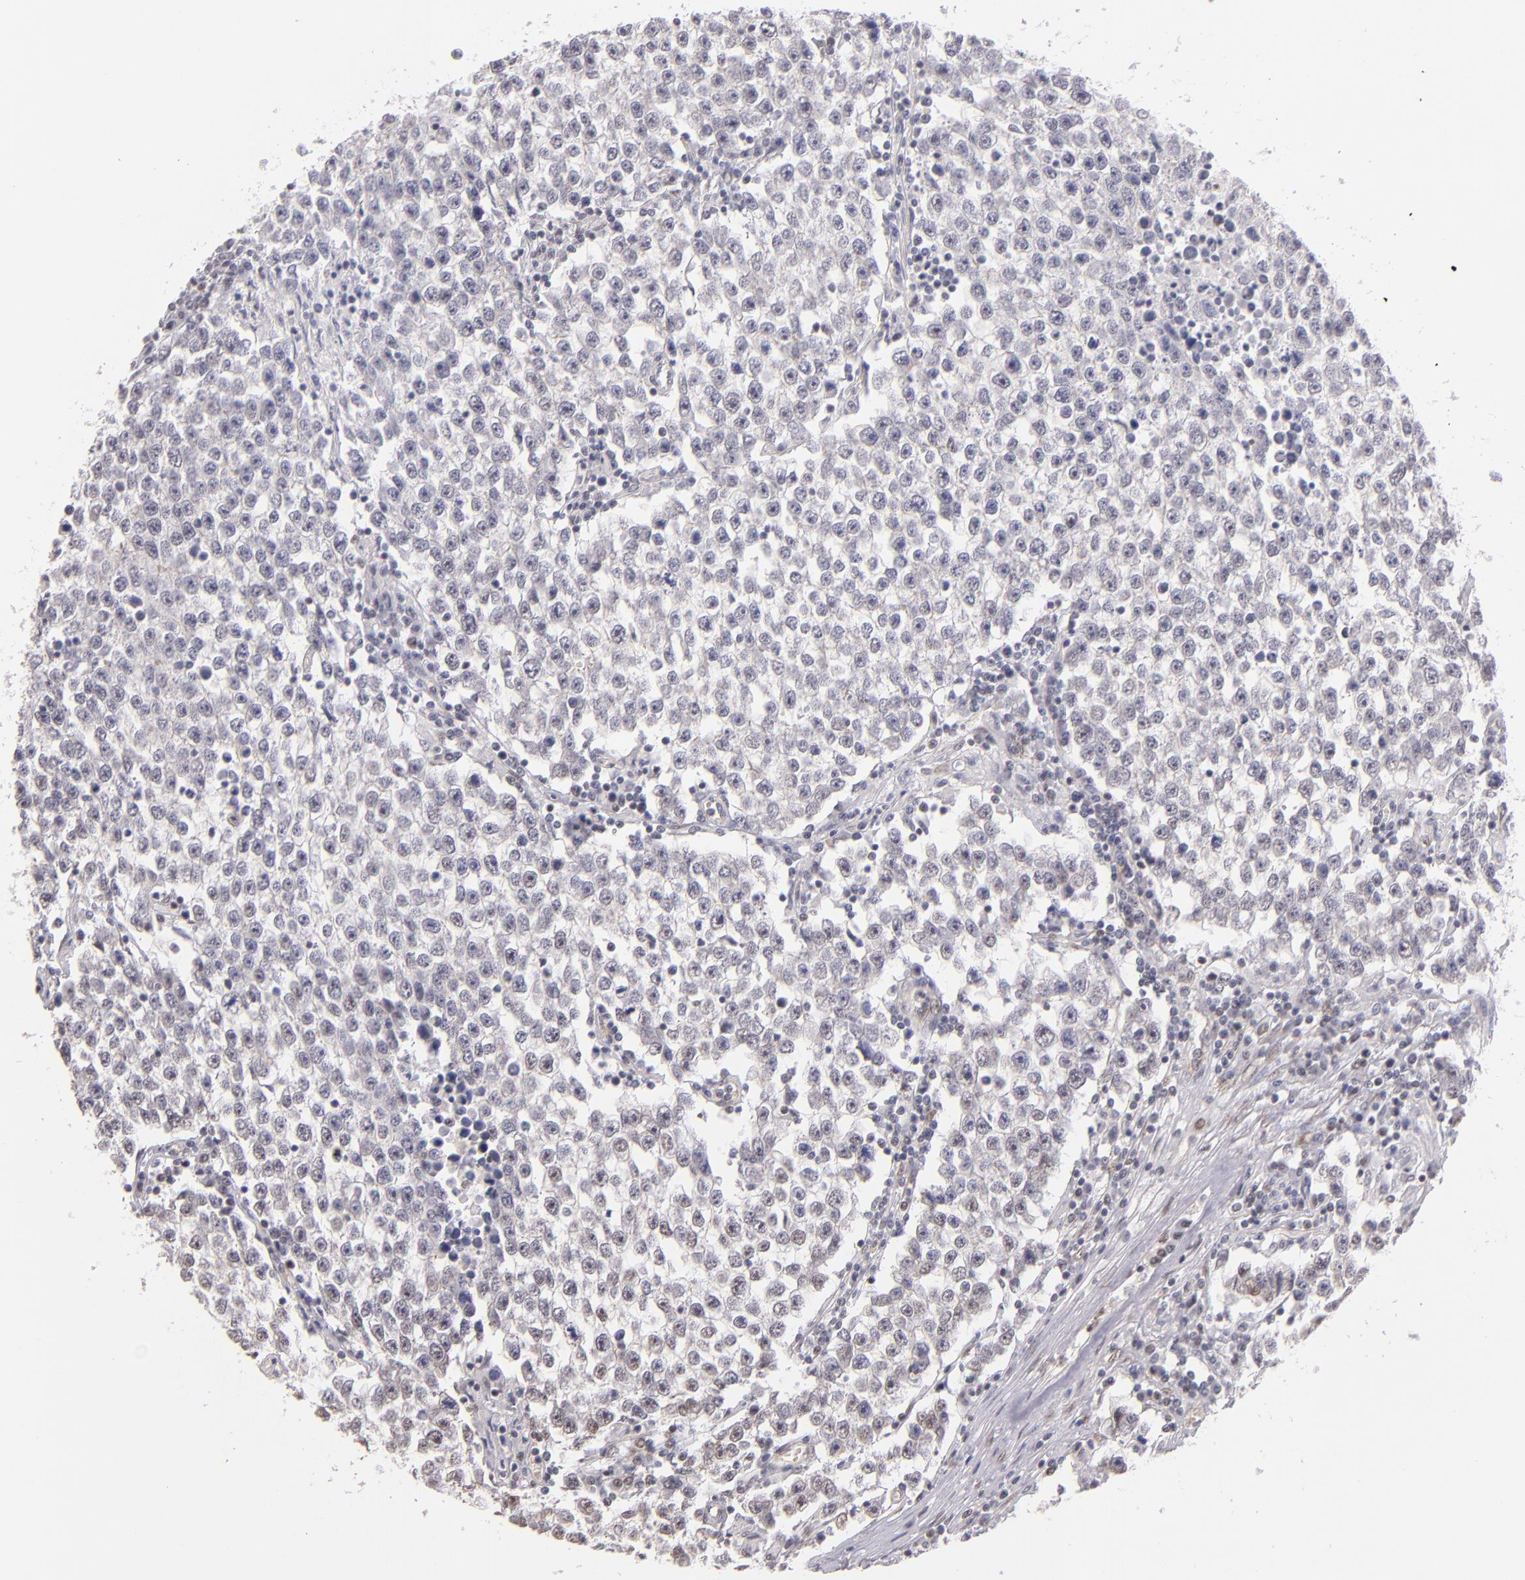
{"staining": {"intensity": "negative", "quantity": "none", "location": "none"}, "tissue": "testis cancer", "cell_type": "Tumor cells", "image_type": "cancer", "snomed": [{"axis": "morphology", "description": "Seminoma, NOS"}, {"axis": "topography", "description": "Testis"}], "caption": "Tumor cells show no significant positivity in testis seminoma.", "gene": "NCOR2", "patient": {"sex": "male", "age": 36}}